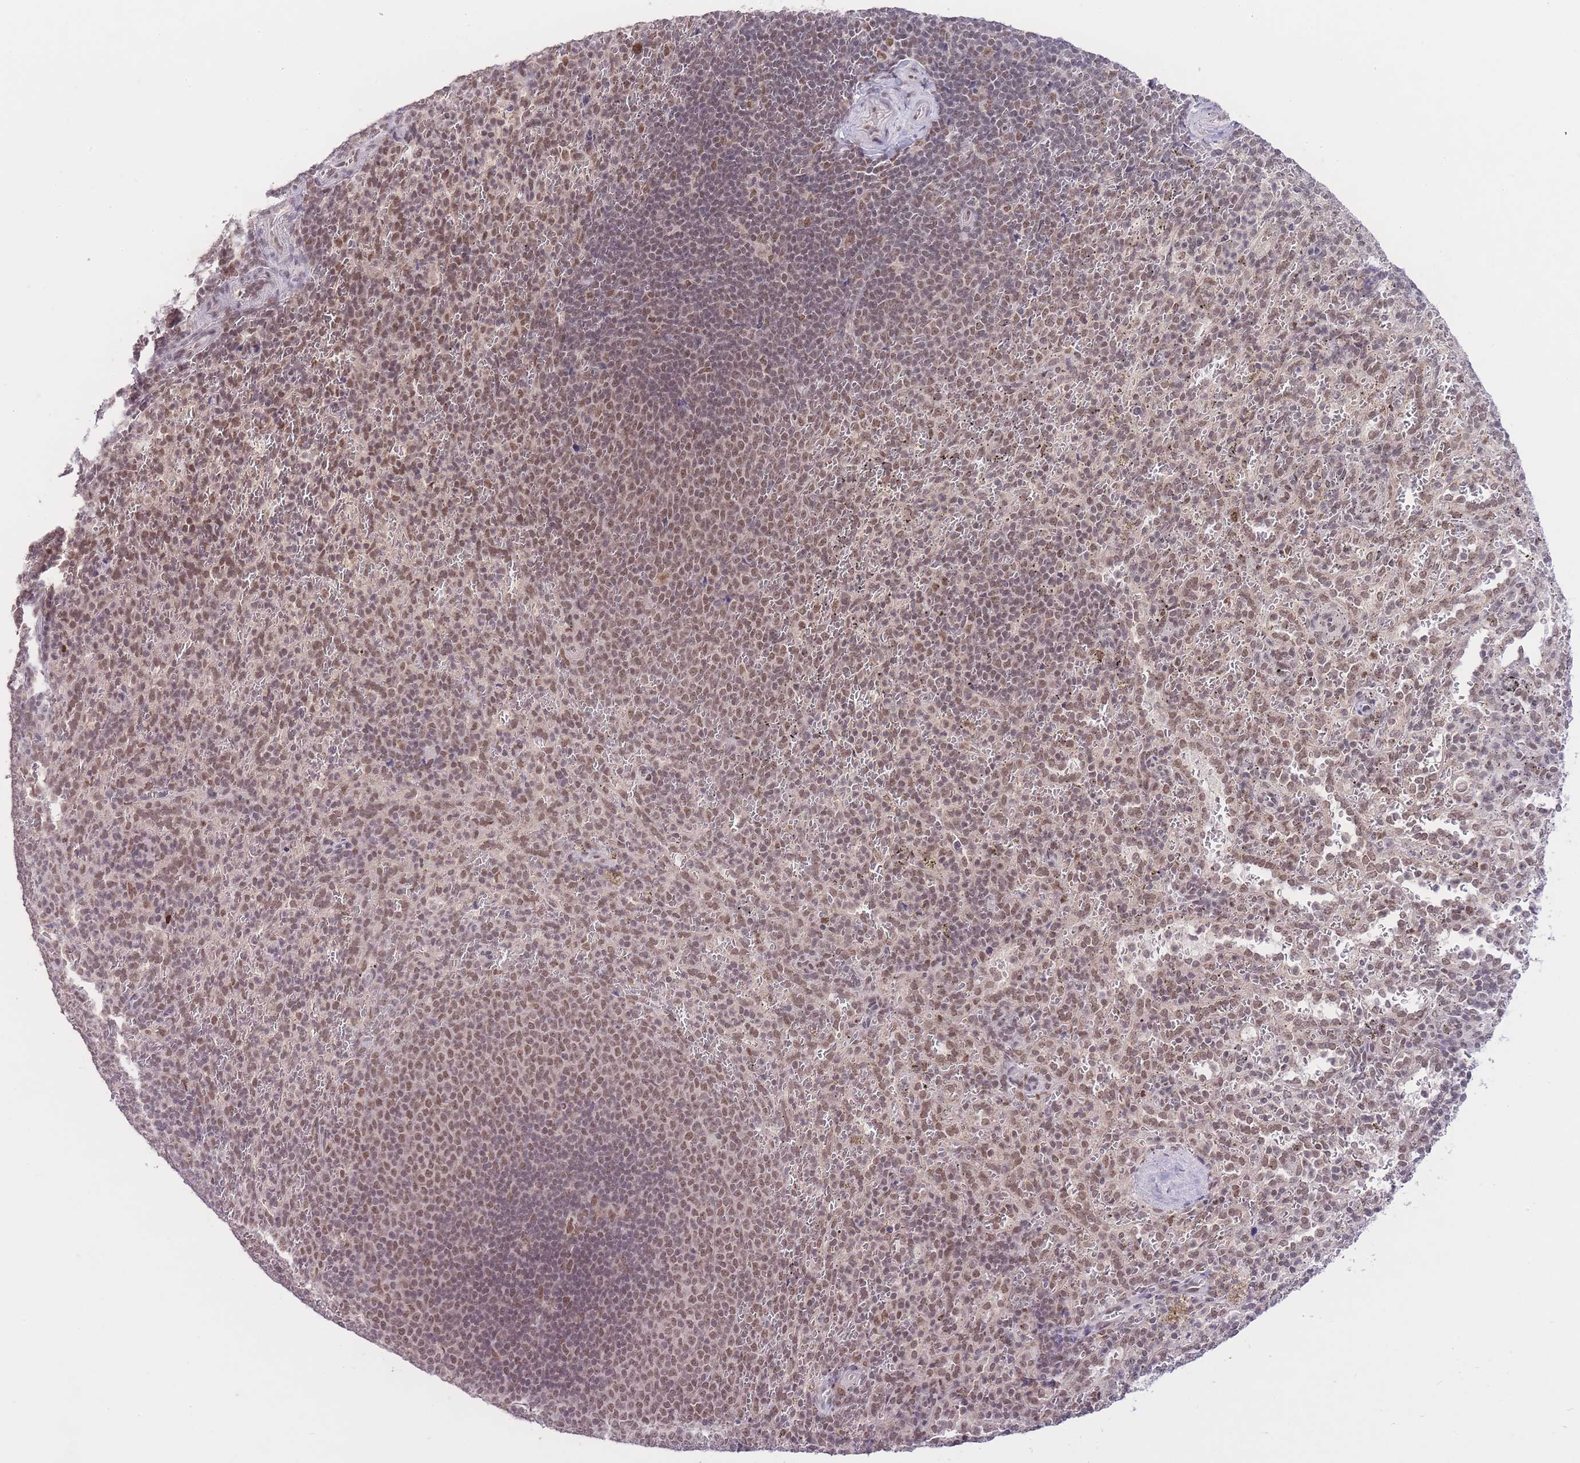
{"staining": {"intensity": "moderate", "quantity": "25%-75%", "location": "nuclear"}, "tissue": "spleen", "cell_type": "Cells in red pulp", "image_type": "normal", "snomed": [{"axis": "morphology", "description": "Normal tissue, NOS"}, {"axis": "topography", "description": "Spleen"}], "caption": "Normal spleen shows moderate nuclear staining in approximately 25%-75% of cells in red pulp, visualized by immunohistochemistry.", "gene": "TMED3", "patient": {"sex": "female", "age": 21}}